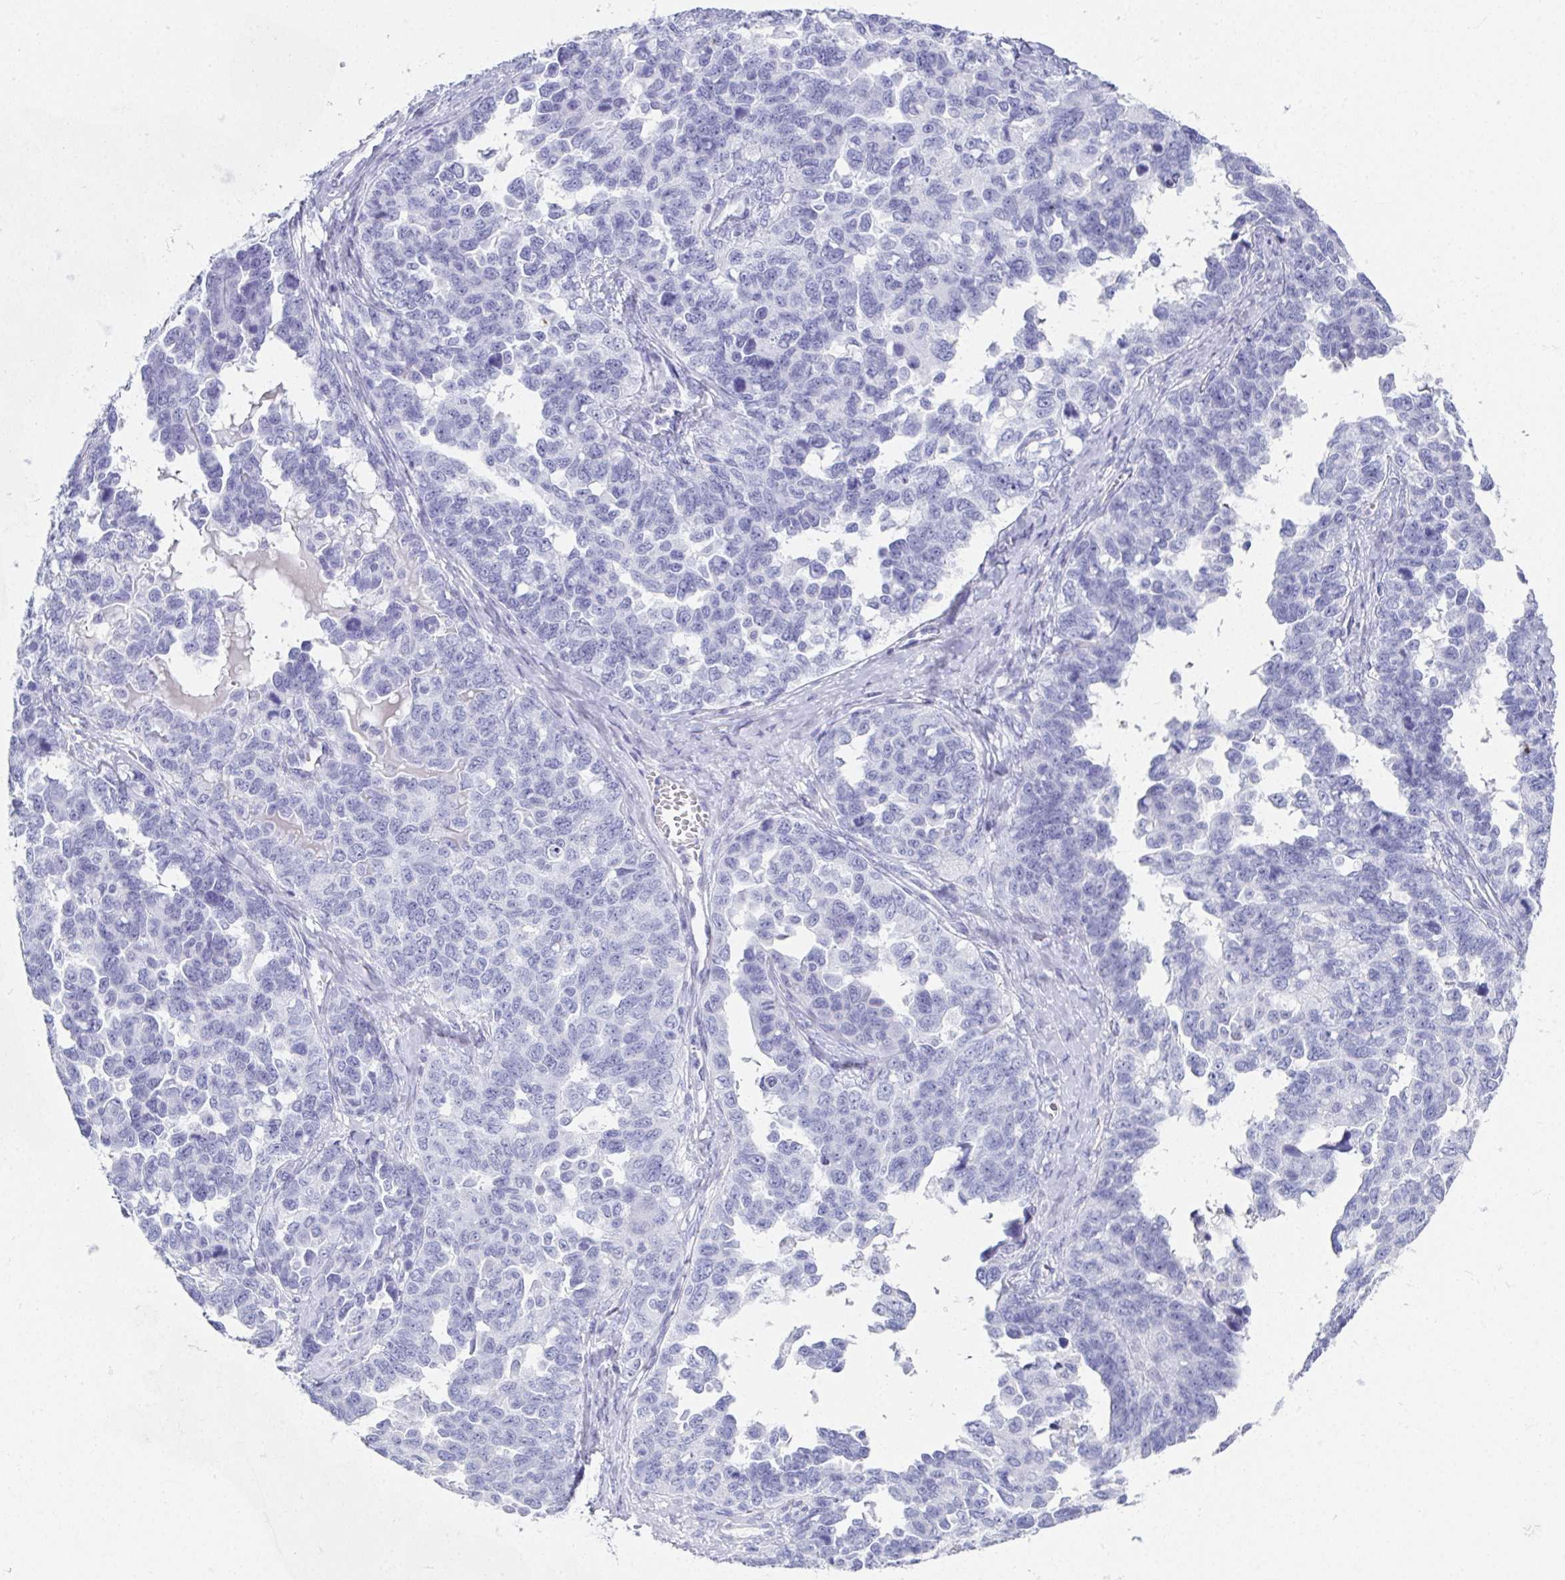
{"staining": {"intensity": "negative", "quantity": "none", "location": "none"}, "tissue": "ovarian cancer", "cell_type": "Tumor cells", "image_type": "cancer", "snomed": [{"axis": "morphology", "description": "Cystadenocarcinoma, serous, NOS"}, {"axis": "topography", "description": "Ovary"}], "caption": "DAB immunohistochemical staining of human ovarian cancer displays no significant positivity in tumor cells. Brightfield microscopy of immunohistochemistry (IHC) stained with DAB (3,3'-diaminobenzidine) (brown) and hematoxylin (blue), captured at high magnification.", "gene": "SYCP1", "patient": {"sex": "female", "age": 69}}